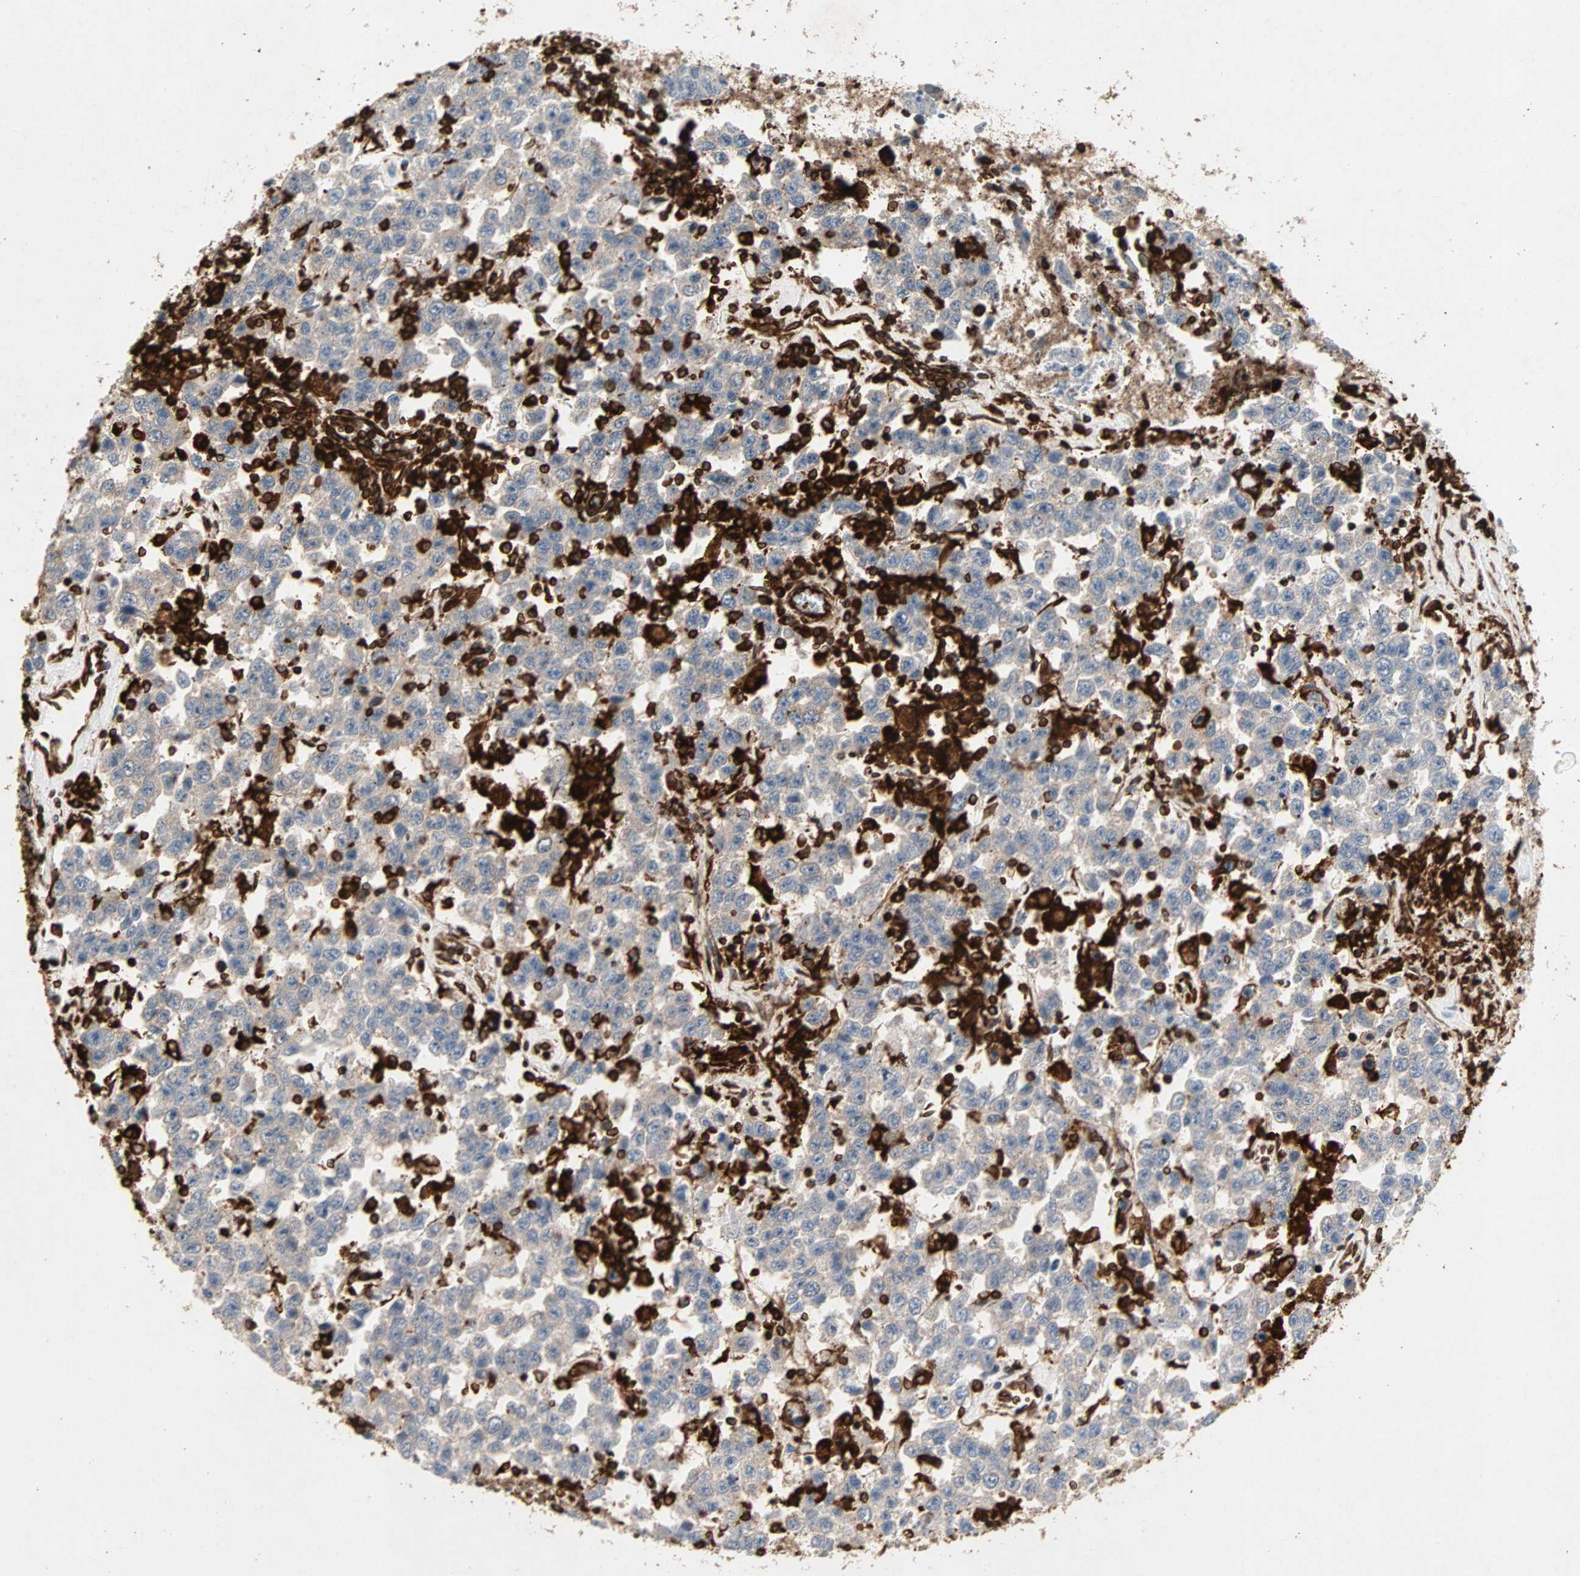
{"staining": {"intensity": "weak", "quantity": ">75%", "location": "cytoplasmic/membranous"}, "tissue": "testis cancer", "cell_type": "Tumor cells", "image_type": "cancer", "snomed": [{"axis": "morphology", "description": "Seminoma, NOS"}, {"axis": "topography", "description": "Testis"}], "caption": "Weak cytoplasmic/membranous positivity for a protein is seen in about >75% of tumor cells of testis cancer using immunohistochemistry (IHC).", "gene": "TAPBP", "patient": {"sex": "male", "age": 41}}